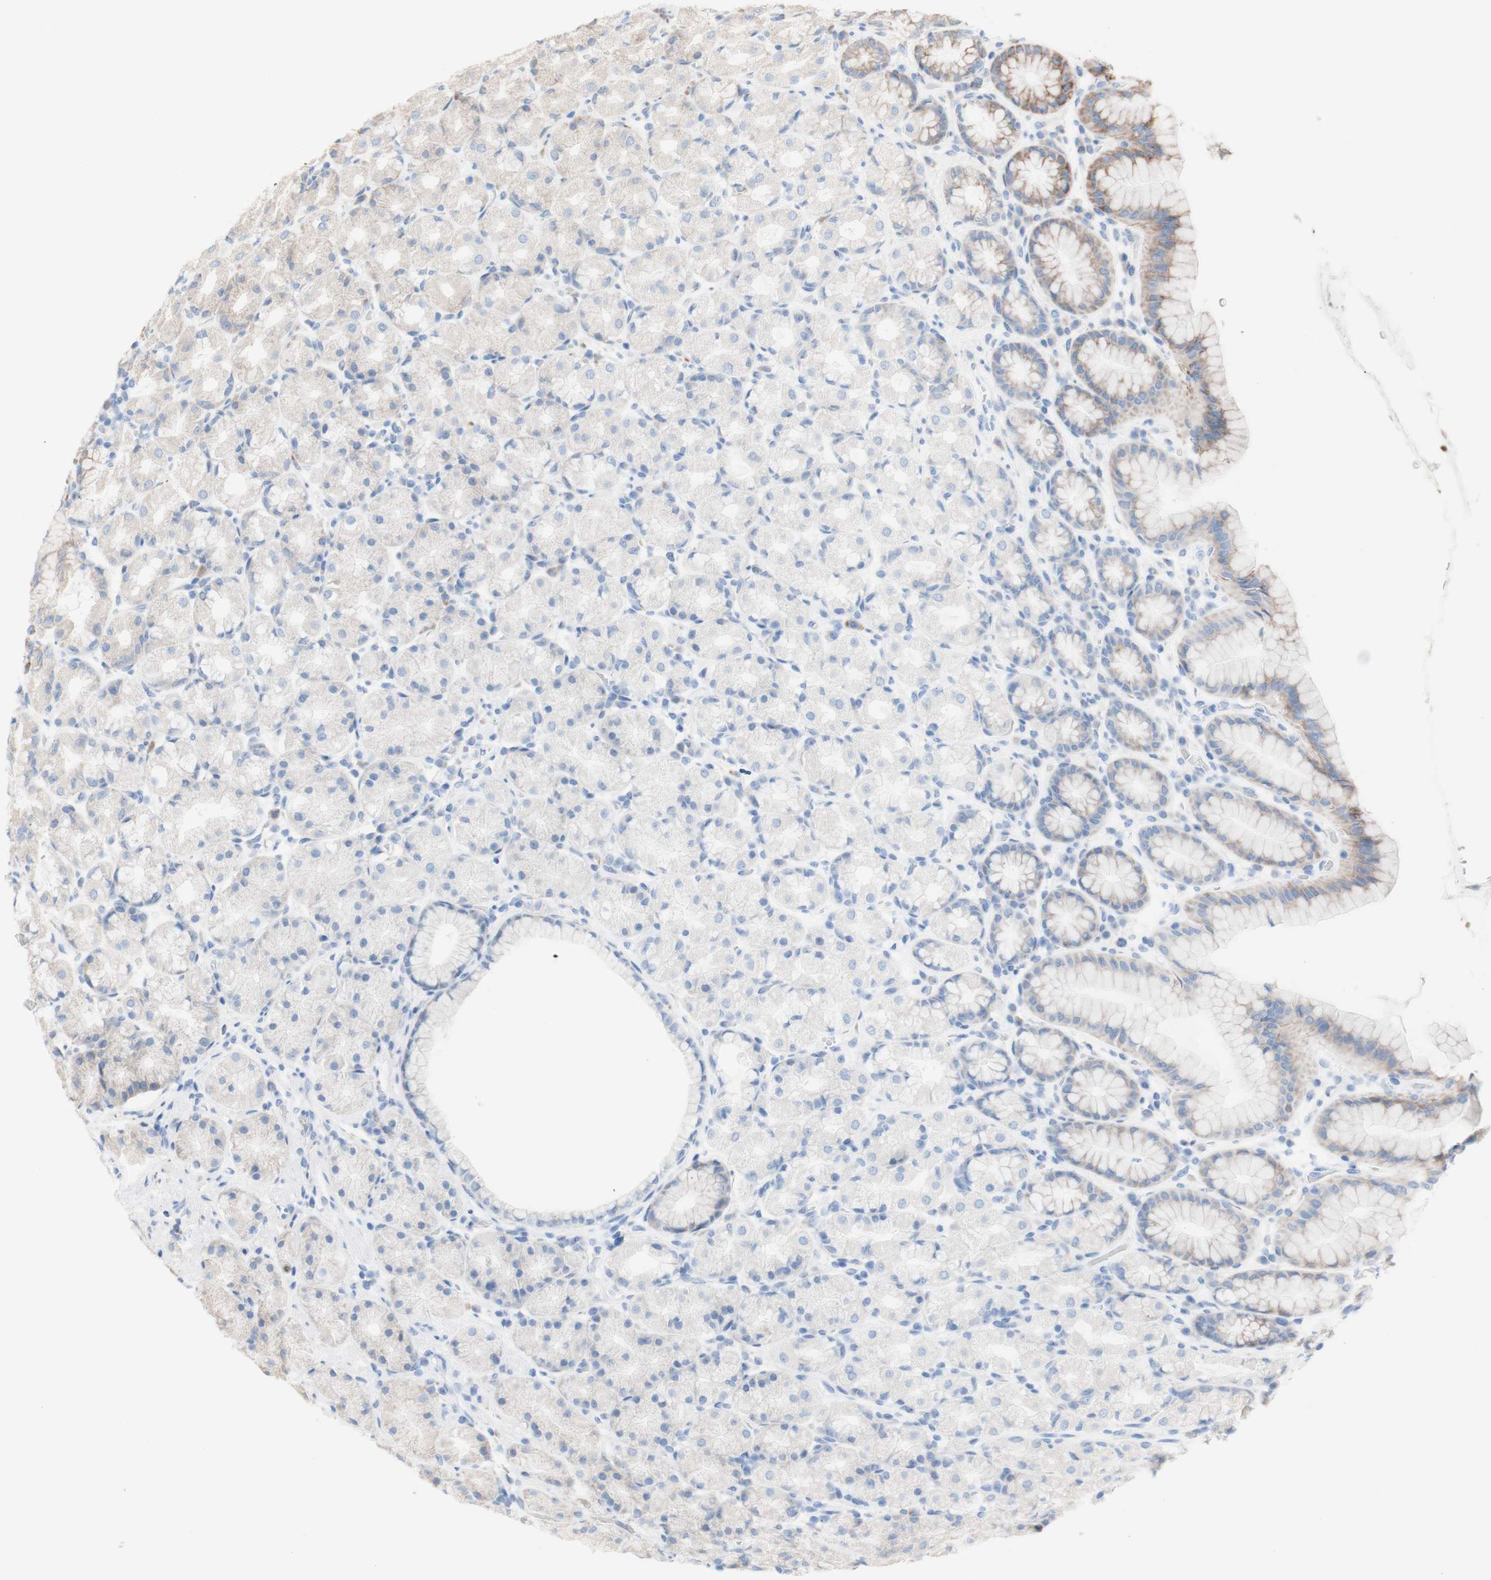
{"staining": {"intensity": "moderate", "quantity": "<25%", "location": "cytoplasmic/membranous"}, "tissue": "stomach", "cell_type": "Glandular cells", "image_type": "normal", "snomed": [{"axis": "morphology", "description": "Normal tissue, NOS"}, {"axis": "topography", "description": "Stomach, upper"}], "caption": "Immunohistochemistry (IHC) histopathology image of benign stomach: human stomach stained using immunohistochemistry (IHC) displays low levels of moderate protein expression localized specifically in the cytoplasmic/membranous of glandular cells, appearing as a cytoplasmic/membranous brown color.", "gene": "AGPAT5", "patient": {"sex": "male", "age": 68}}